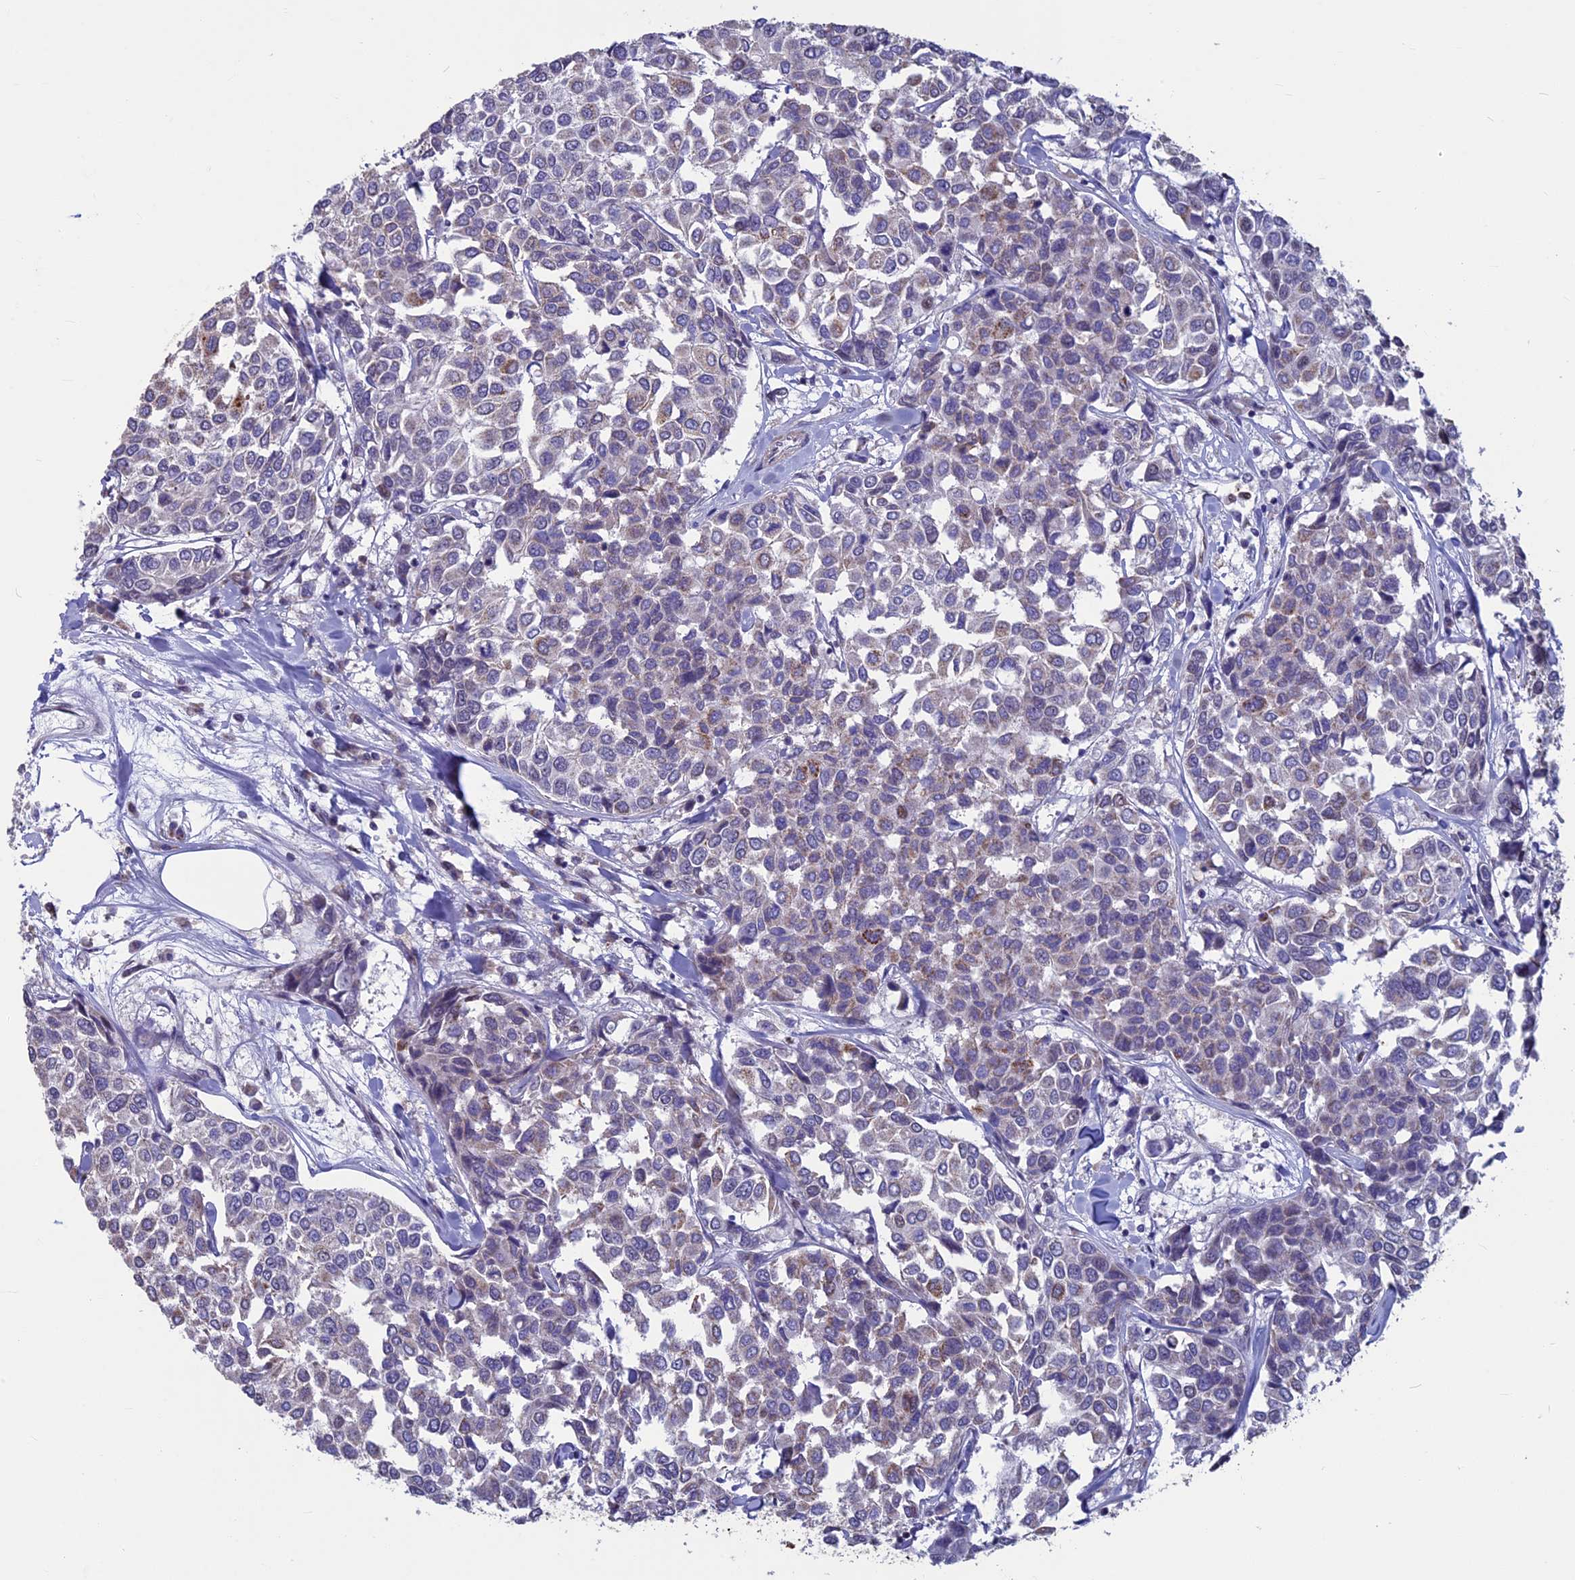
{"staining": {"intensity": "negative", "quantity": "none", "location": "none"}, "tissue": "breast cancer", "cell_type": "Tumor cells", "image_type": "cancer", "snomed": [{"axis": "morphology", "description": "Duct carcinoma"}, {"axis": "topography", "description": "Breast"}], "caption": "Histopathology image shows no protein staining in tumor cells of breast cancer (infiltrating ductal carcinoma) tissue. The staining is performed using DAB (3,3'-diaminobenzidine) brown chromogen with nuclei counter-stained in using hematoxylin.", "gene": "ACSS1", "patient": {"sex": "female", "age": 55}}